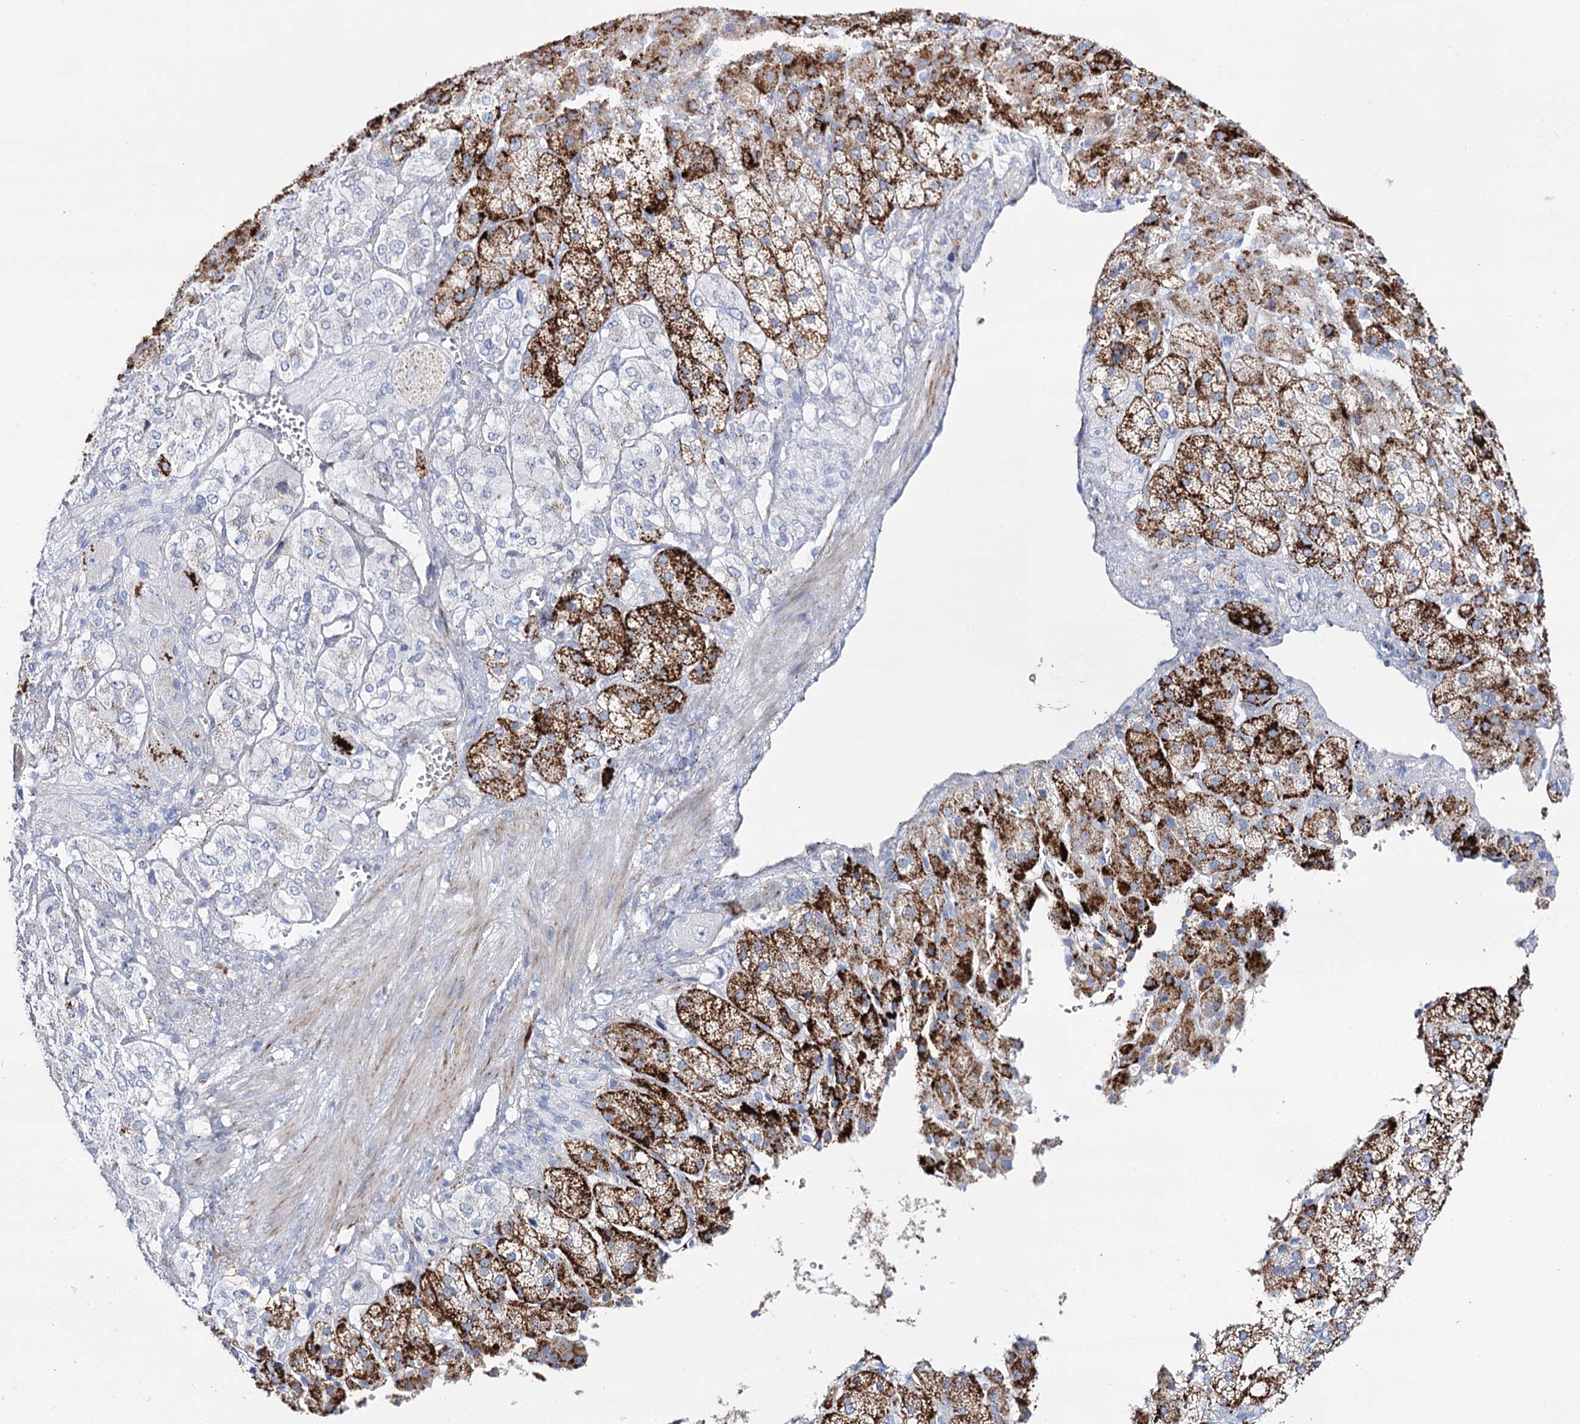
{"staining": {"intensity": "strong", "quantity": "25%-75%", "location": "cytoplasmic/membranous"}, "tissue": "adrenal gland", "cell_type": "Glandular cells", "image_type": "normal", "snomed": [{"axis": "morphology", "description": "Normal tissue, NOS"}, {"axis": "topography", "description": "Adrenal gland"}], "caption": "Immunohistochemical staining of benign adrenal gland exhibits strong cytoplasmic/membranous protein staining in approximately 25%-75% of glandular cells.", "gene": "SLC3A1", "patient": {"sex": "female", "age": 57}}